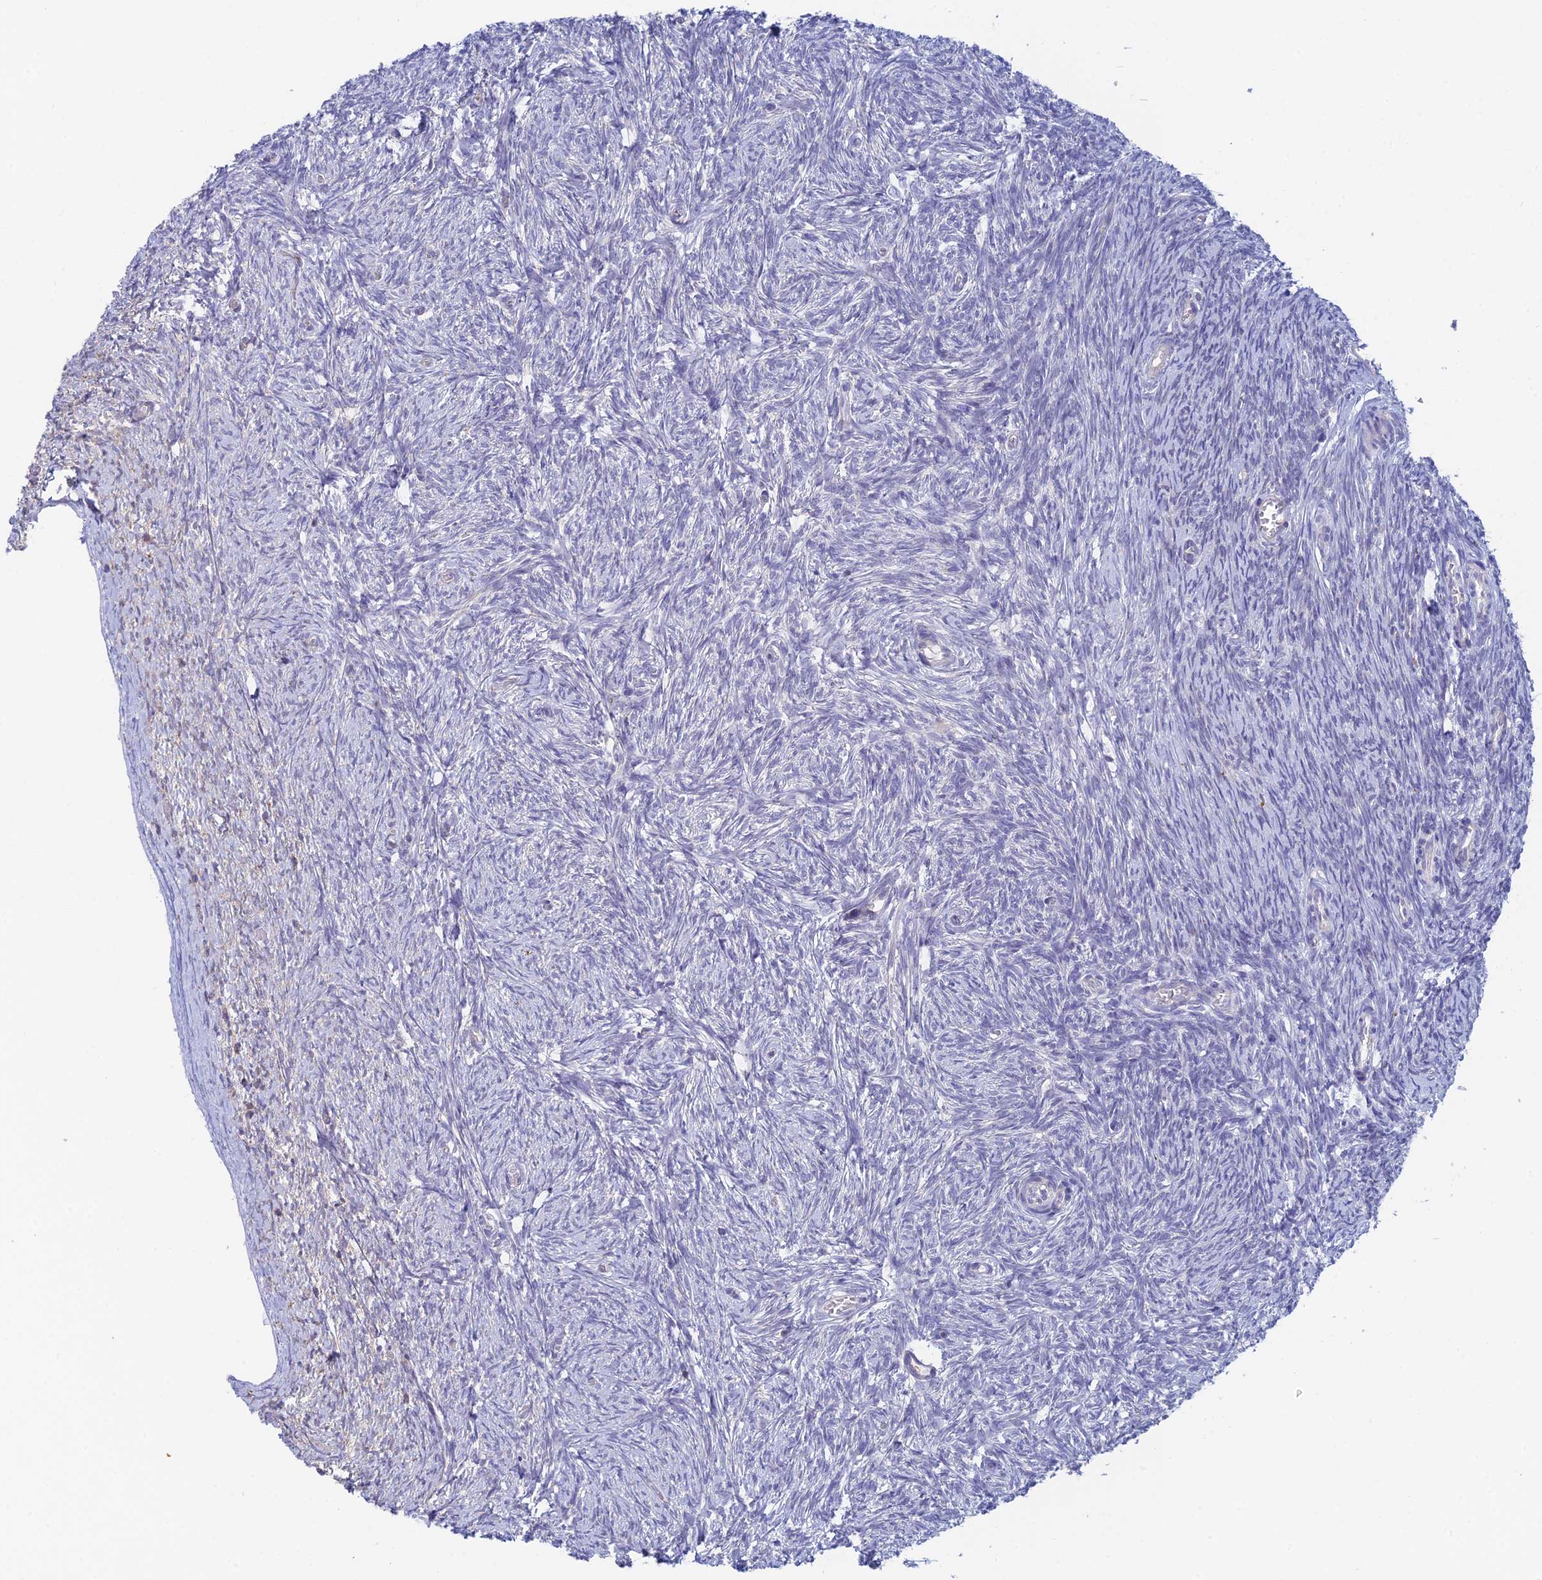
{"staining": {"intensity": "negative", "quantity": "none", "location": "none"}, "tissue": "ovary", "cell_type": "Follicle cells", "image_type": "normal", "snomed": [{"axis": "morphology", "description": "Normal tissue, NOS"}, {"axis": "topography", "description": "Ovary"}], "caption": "This is an immunohistochemistry (IHC) image of unremarkable ovary. There is no positivity in follicle cells.", "gene": "REXO5", "patient": {"sex": "female", "age": 44}}